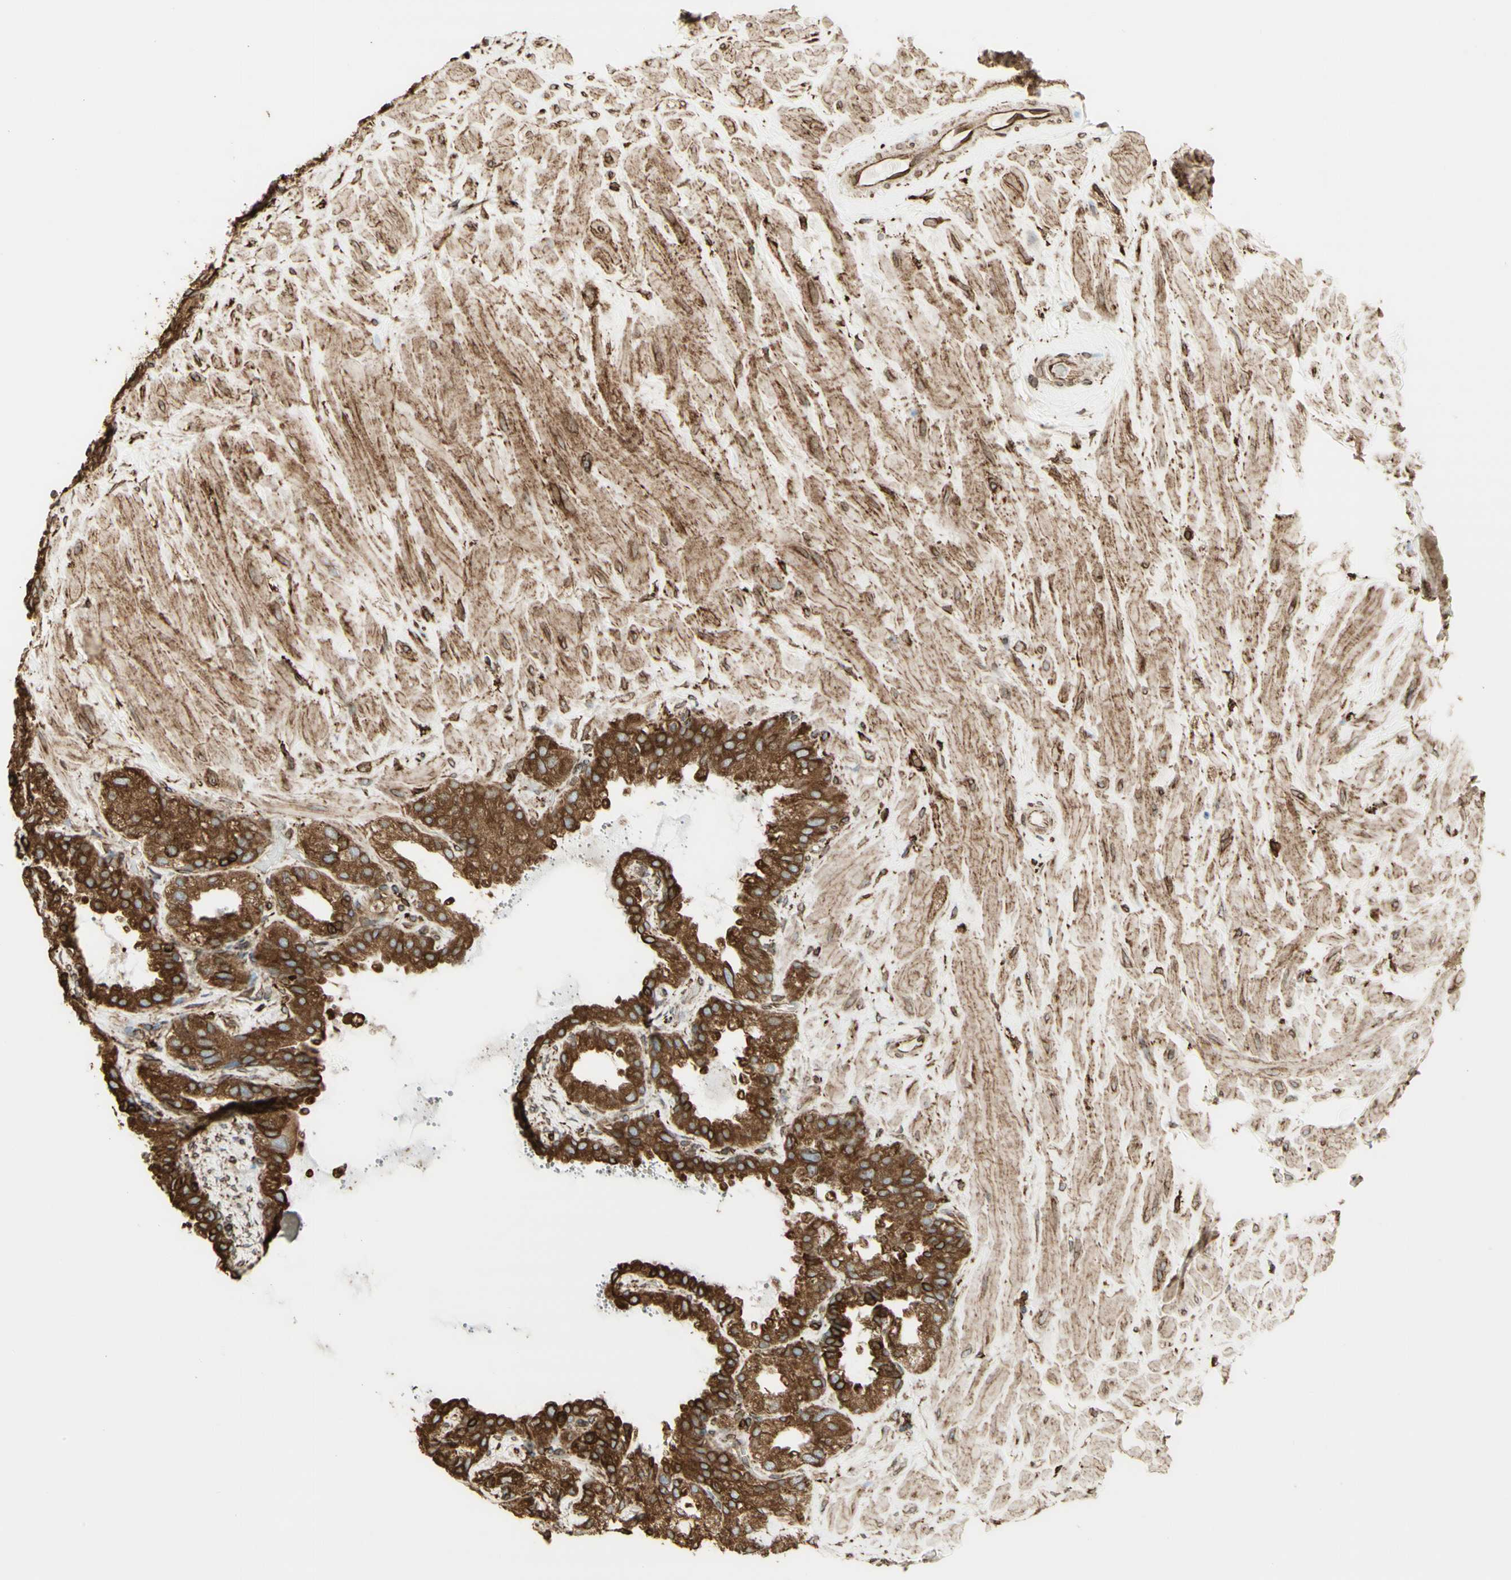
{"staining": {"intensity": "strong", "quantity": ">75%", "location": "cytoplasmic/membranous"}, "tissue": "seminal vesicle", "cell_type": "Glandular cells", "image_type": "normal", "snomed": [{"axis": "morphology", "description": "Normal tissue, NOS"}, {"axis": "topography", "description": "Seminal veicle"}], "caption": "A histopathology image of seminal vesicle stained for a protein demonstrates strong cytoplasmic/membranous brown staining in glandular cells. Nuclei are stained in blue.", "gene": "CANX", "patient": {"sex": "male", "age": 68}}